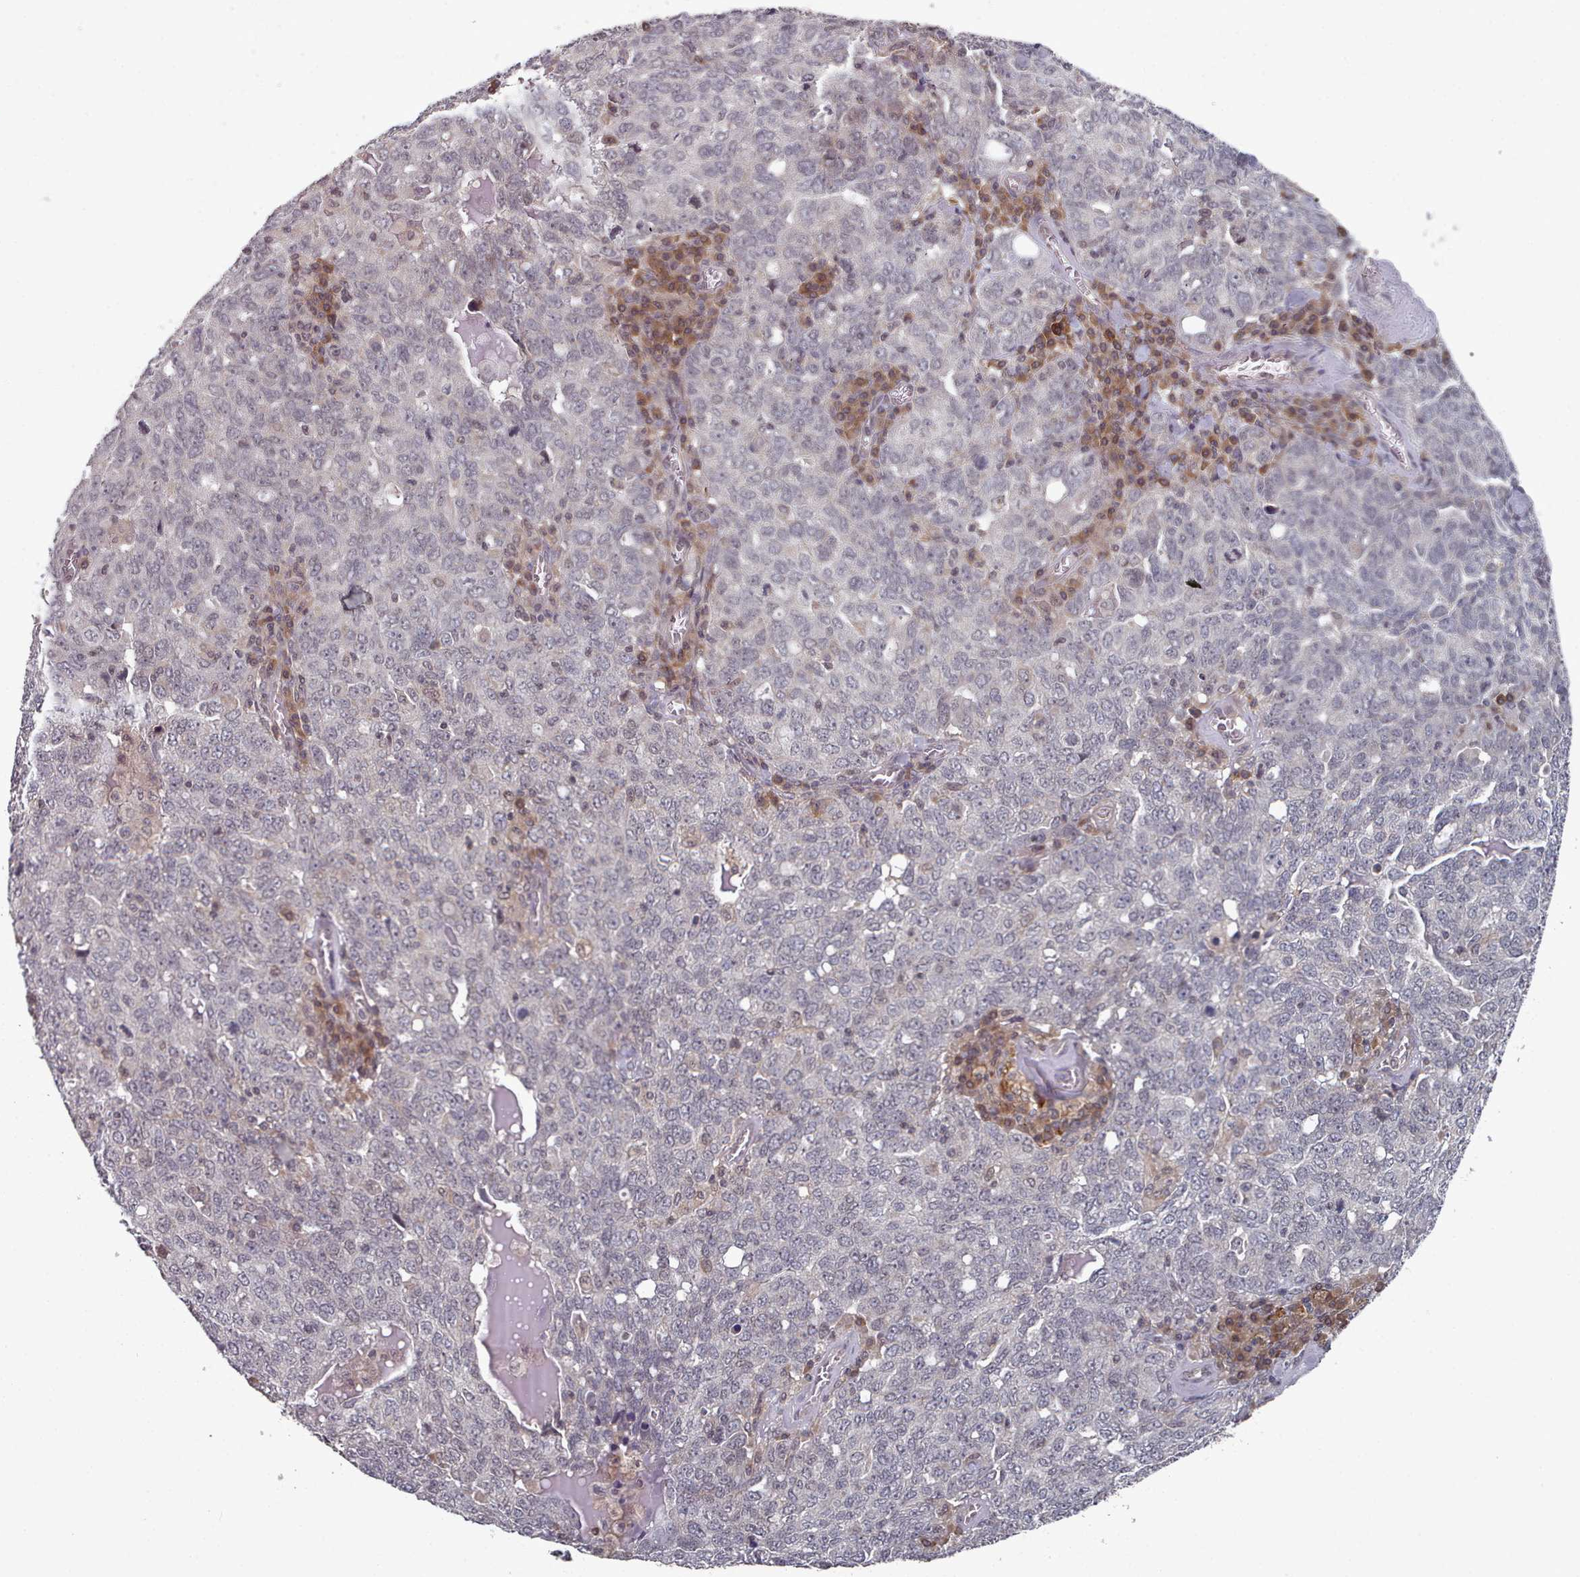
{"staining": {"intensity": "negative", "quantity": "none", "location": "none"}, "tissue": "ovarian cancer", "cell_type": "Tumor cells", "image_type": "cancer", "snomed": [{"axis": "morphology", "description": "Carcinoma, endometroid"}, {"axis": "topography", "description": "Ovary"}], "caption": "DAB (3,3'-diaminobenzidine) immunohistochemical staining of endometroid carcinoma (ovarian) demonstrates no significant expression in tumor cells.", "gene": "HYAL3", "patient": {"sex": "female", "age": 62}}